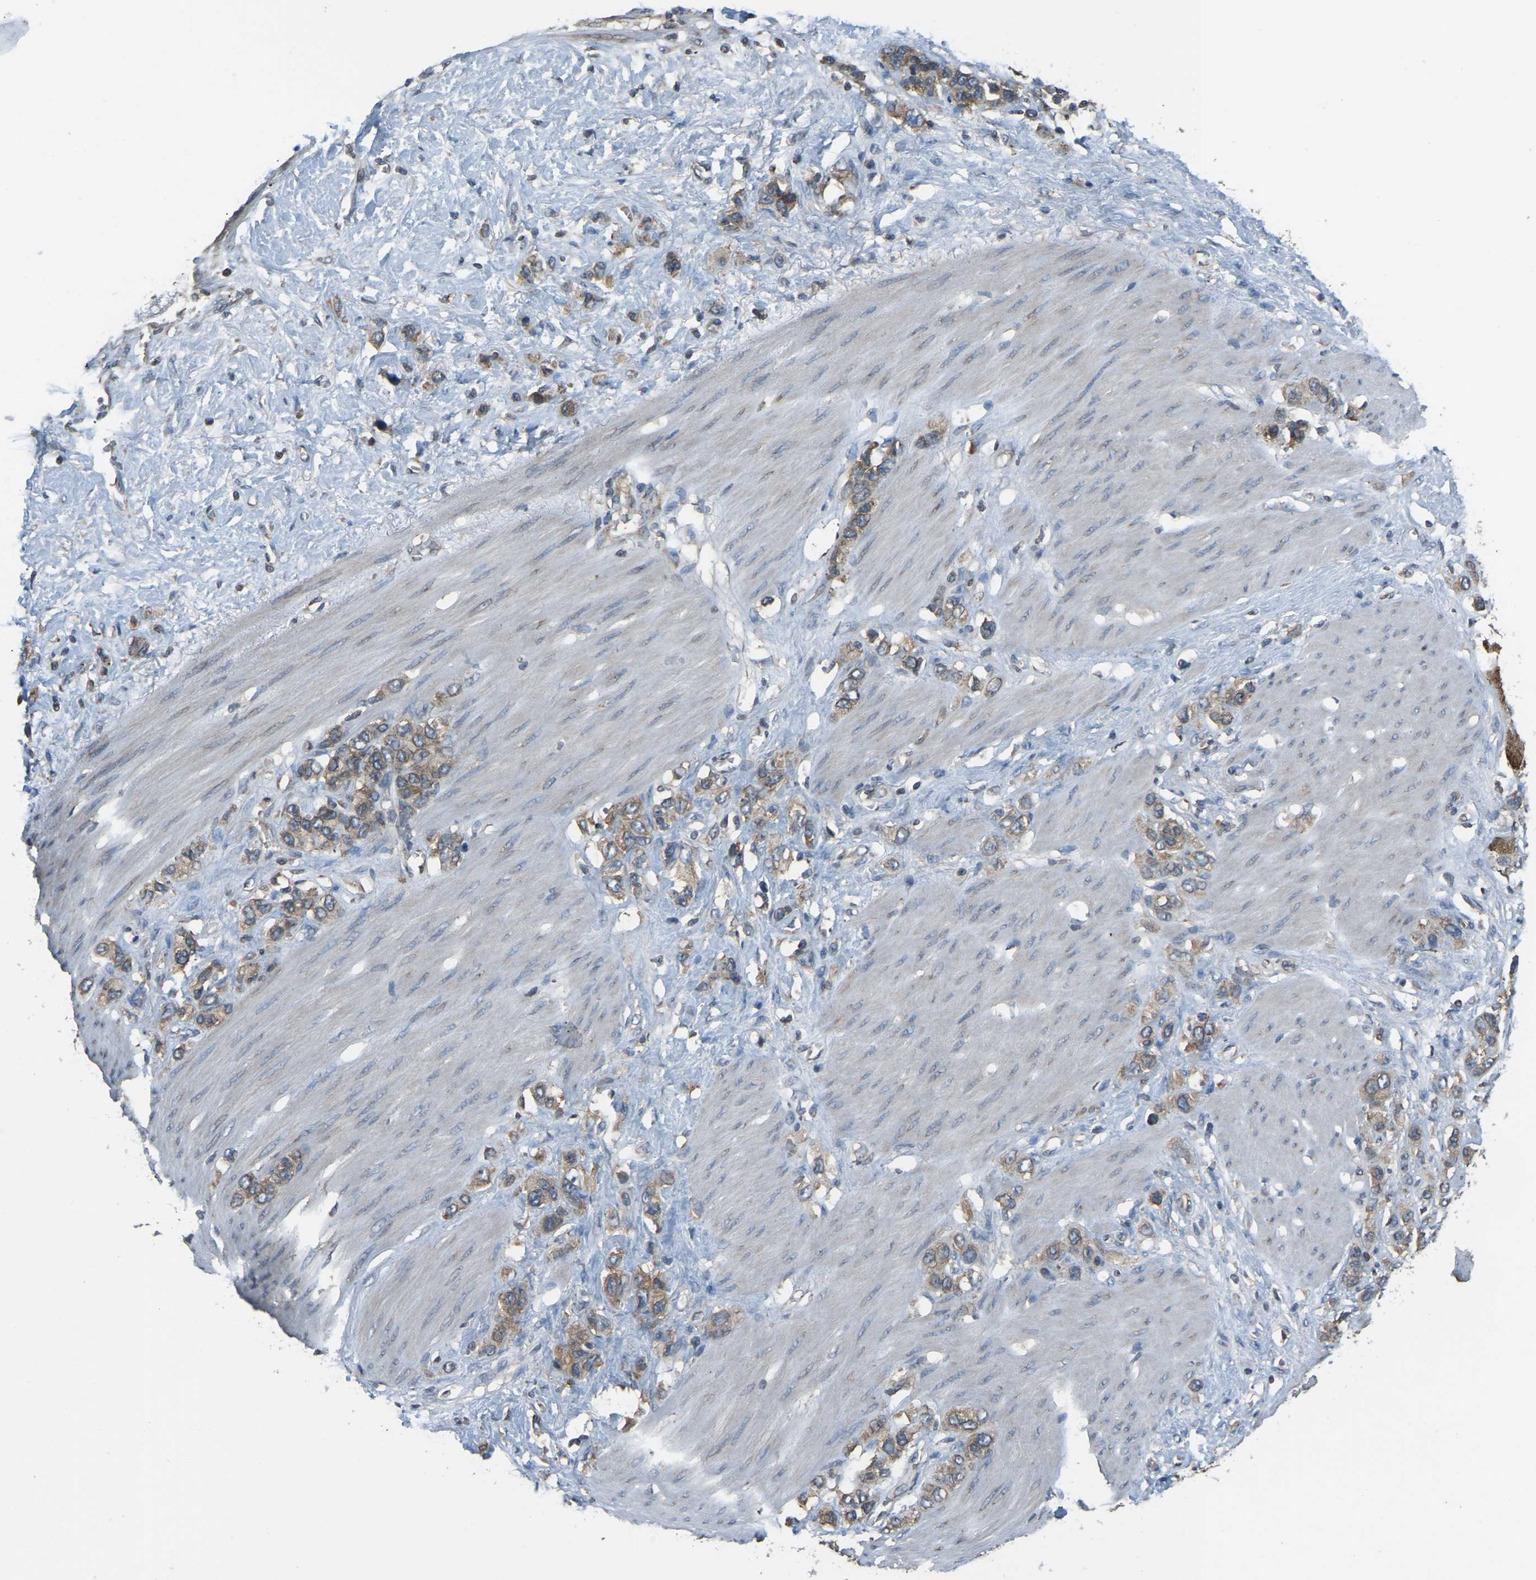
{"staining": {"intensity": "moderate", "quantity": ">75%", "location": "cytoplasmic/membranous"}, "tissue": "stomach cancer", "cell_type": "Tumor cells", "image_type": "cancer", "snomed": [{"axis": "morphology", "description": "Adenocarcinoma, NOS"}, {"axis": "morphology", "description": "Adenocarcinoma, High grade"}, {"axis": "topography", "description": "Stomach, upper"}, {"axis": "topography", "description": "Stomach, lower"}], "caption": "Approximately >75% of tumor cells in stomach cancer (adenocarcinoma (high-grade)) show moderate cytoplasmic/membranous protein expression as visualized by brown immunohistochemical staining.", "gene": "AIMP1", "patient": {"sex": "female", "age": 65}}